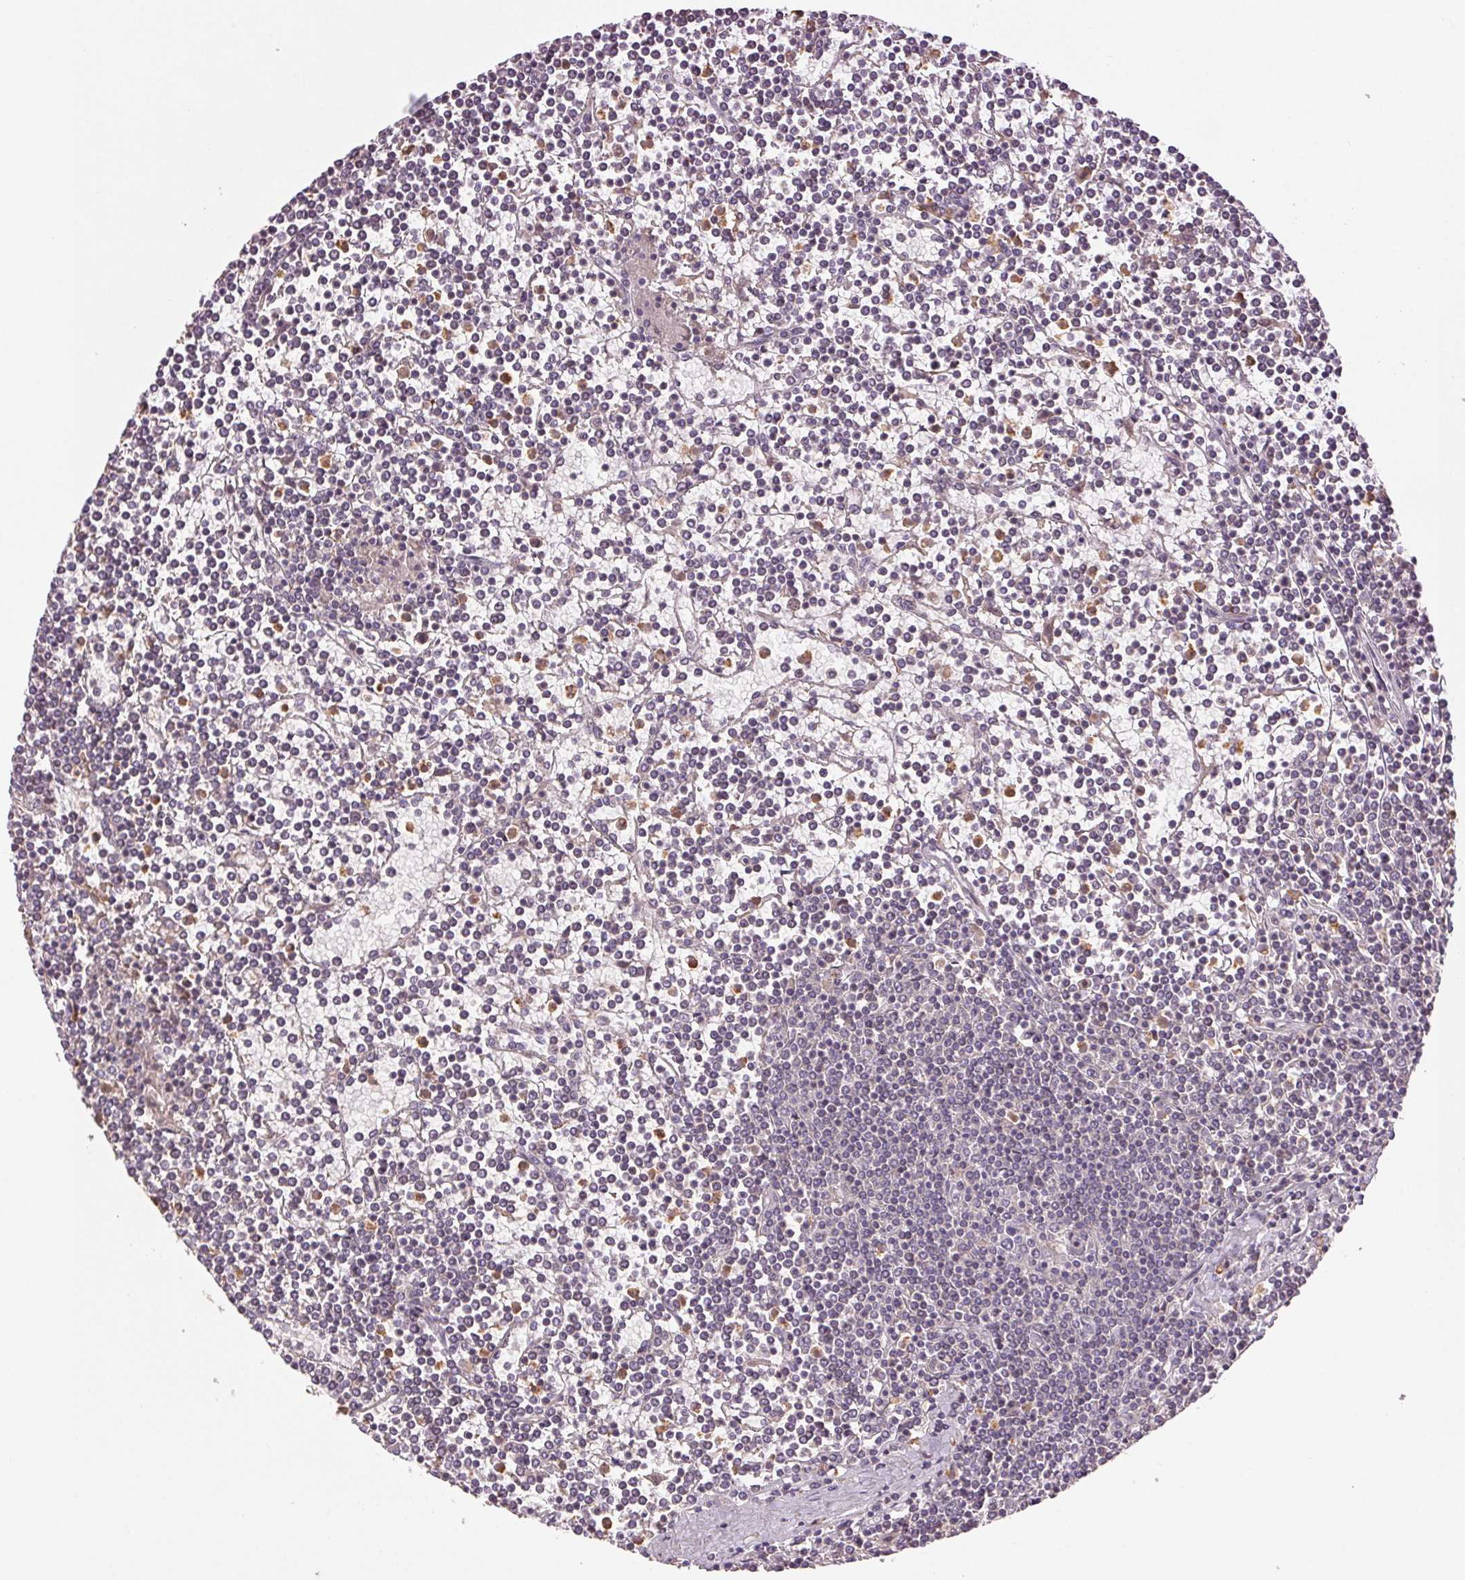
{"staining": {"intensity": "negative", "quantity": "none", "location": "none"}, "tissue": "lymphoma", "cell_type": "Tumor cells", "image_type": "cancer", "snomed": [{"axis": "morphology", "description": "Malignant lymphoma, non-Hodgkin's type, Low grade"}, {"axis": "topography", "description": "Spleen"}], "caption": "Immunohistochemical staining of human lymphoma exhibits no significant positivity in tumor cells. (DAB immunohistochemistry (IHC) visualized using brightfield microscopy, high magnification).", "gene": "TMEM253", "patient": {"sex": "female", "age": 19}}